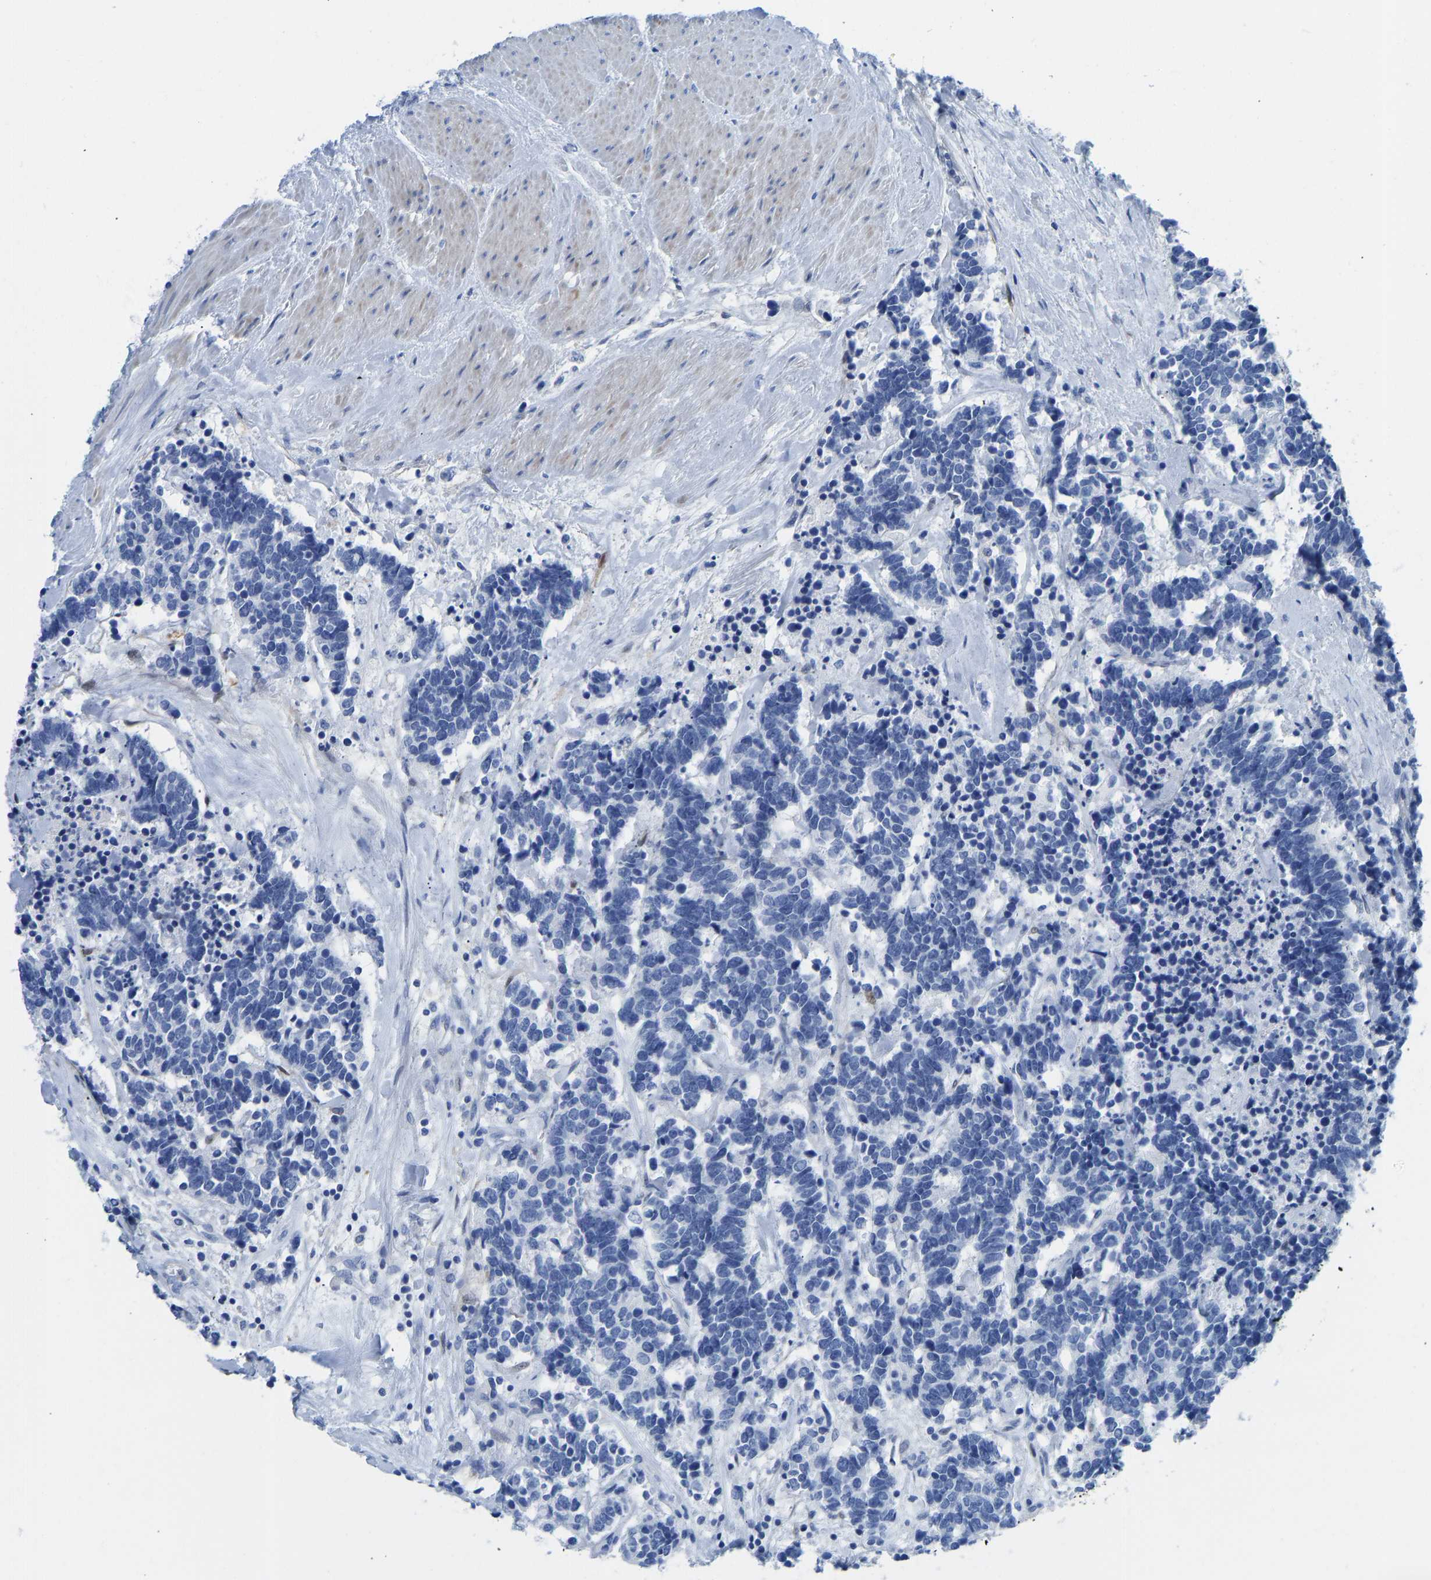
{"staining": {"intensity": "negative", "quantity": "none", "location": "none"}, "tissue": "carcinoid", "cell_type": "Tumor cells", "image_type": "cancer", "snomed": [{"axis": "morphology", "description": "Carcinoma, NOS"}, {"axis": "morphology", "description": "Carcinoid, malignant, NOS"}, {"axis": "topography", "description": "Urinary bladder"}], "caption": "The immunohistochemistry micrograph has no significant positivity in tumor cells of carcinoid tissue.", "gene": "NKAIN3", "patient": {"sex": "male", "age": 57}}